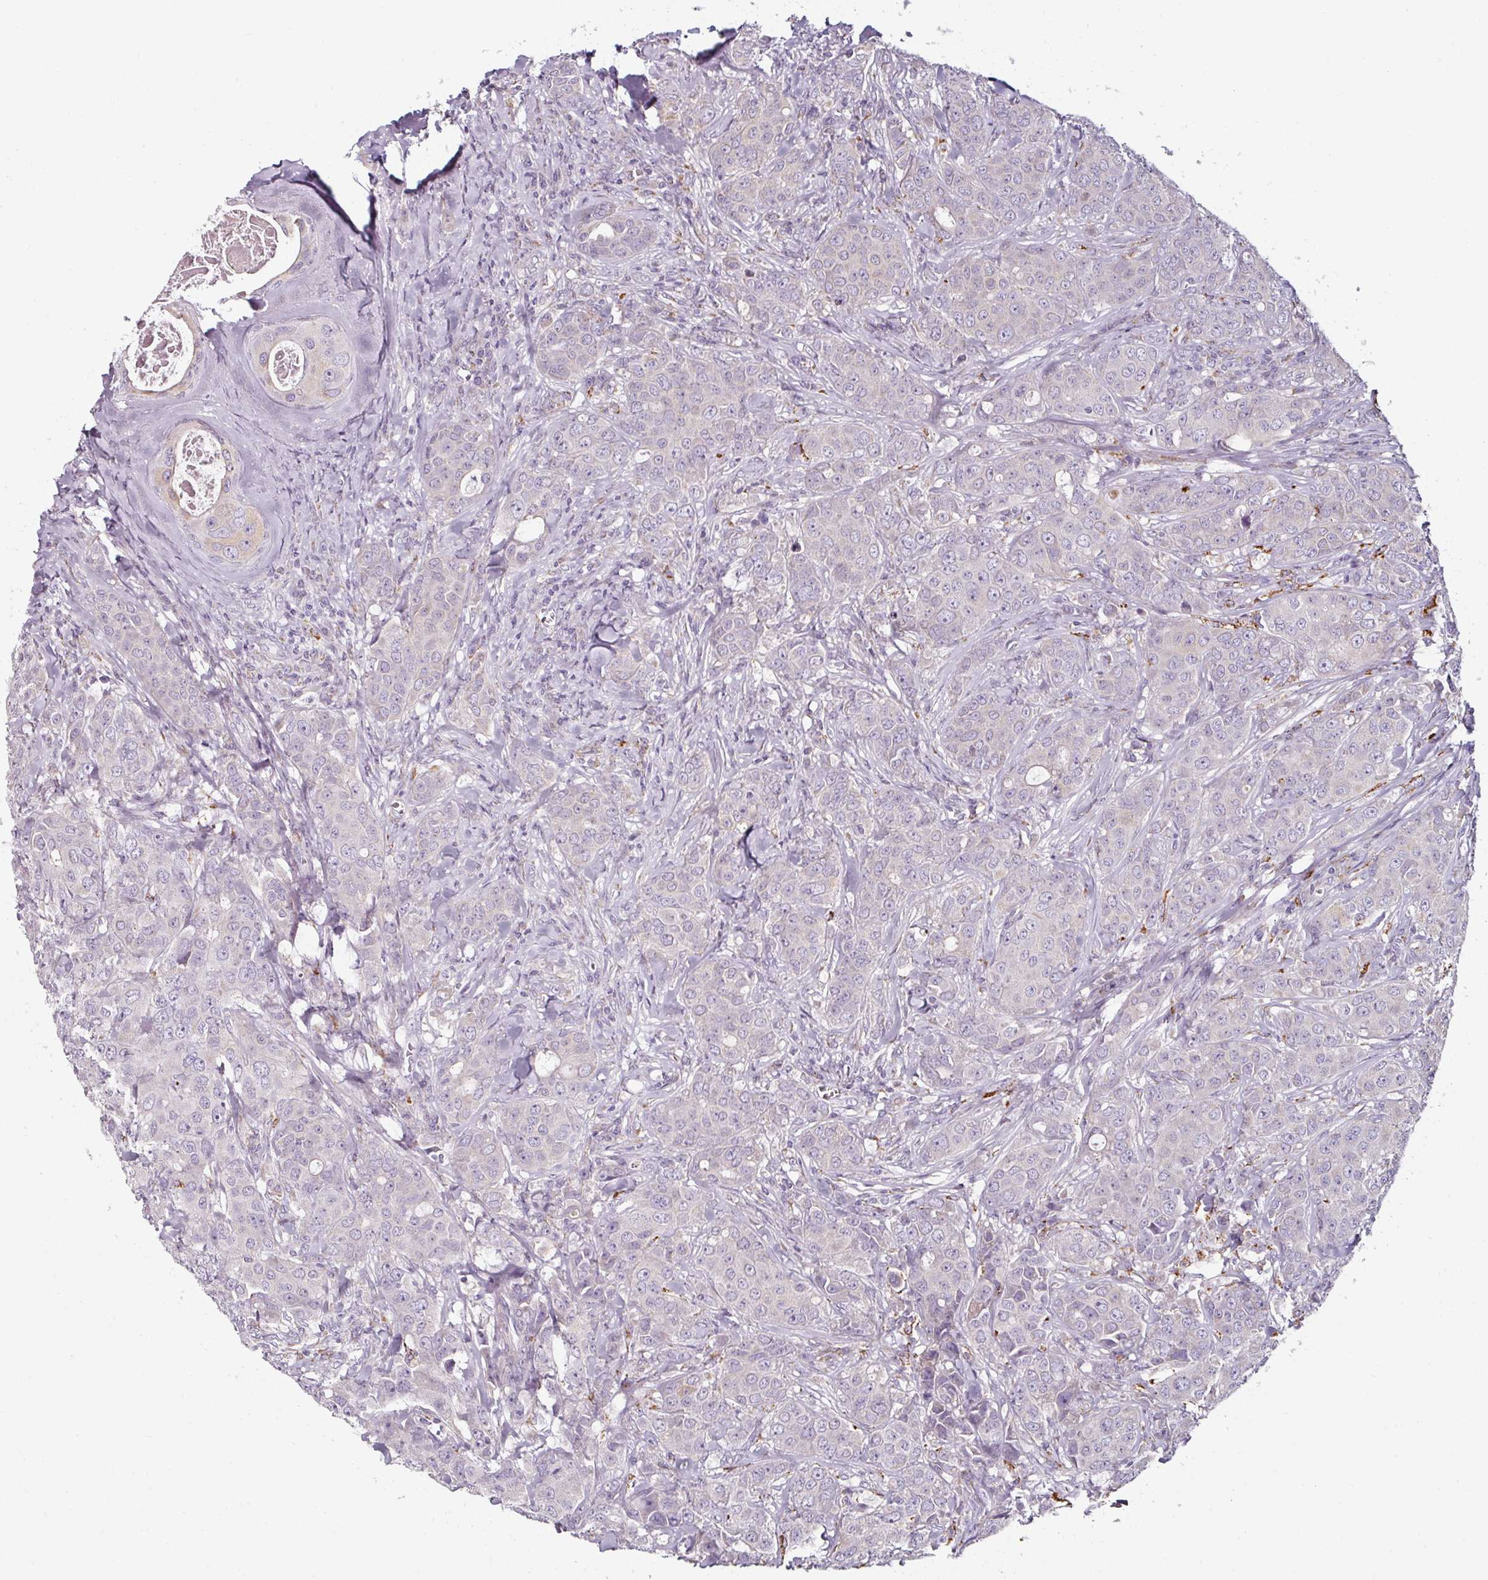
{"staining": {"intensity": "negative", "quantity": "none", "location": "none"}, "tissue": "breast cancer", "cell_type": "Tumor cells", "image_type": "cancer", "snomed": [{"axis": "morphology", "description": "Duct carcinoma"}, {"axis": "topography", "description": "Breast"}], "caption": "Immunohistochemical staining of breast infiltrating ductal carcinoma demonstrates no significant staining in tumor cells.", "gene": "CAP2", "patient": {"sex": "female", "age": 43}}